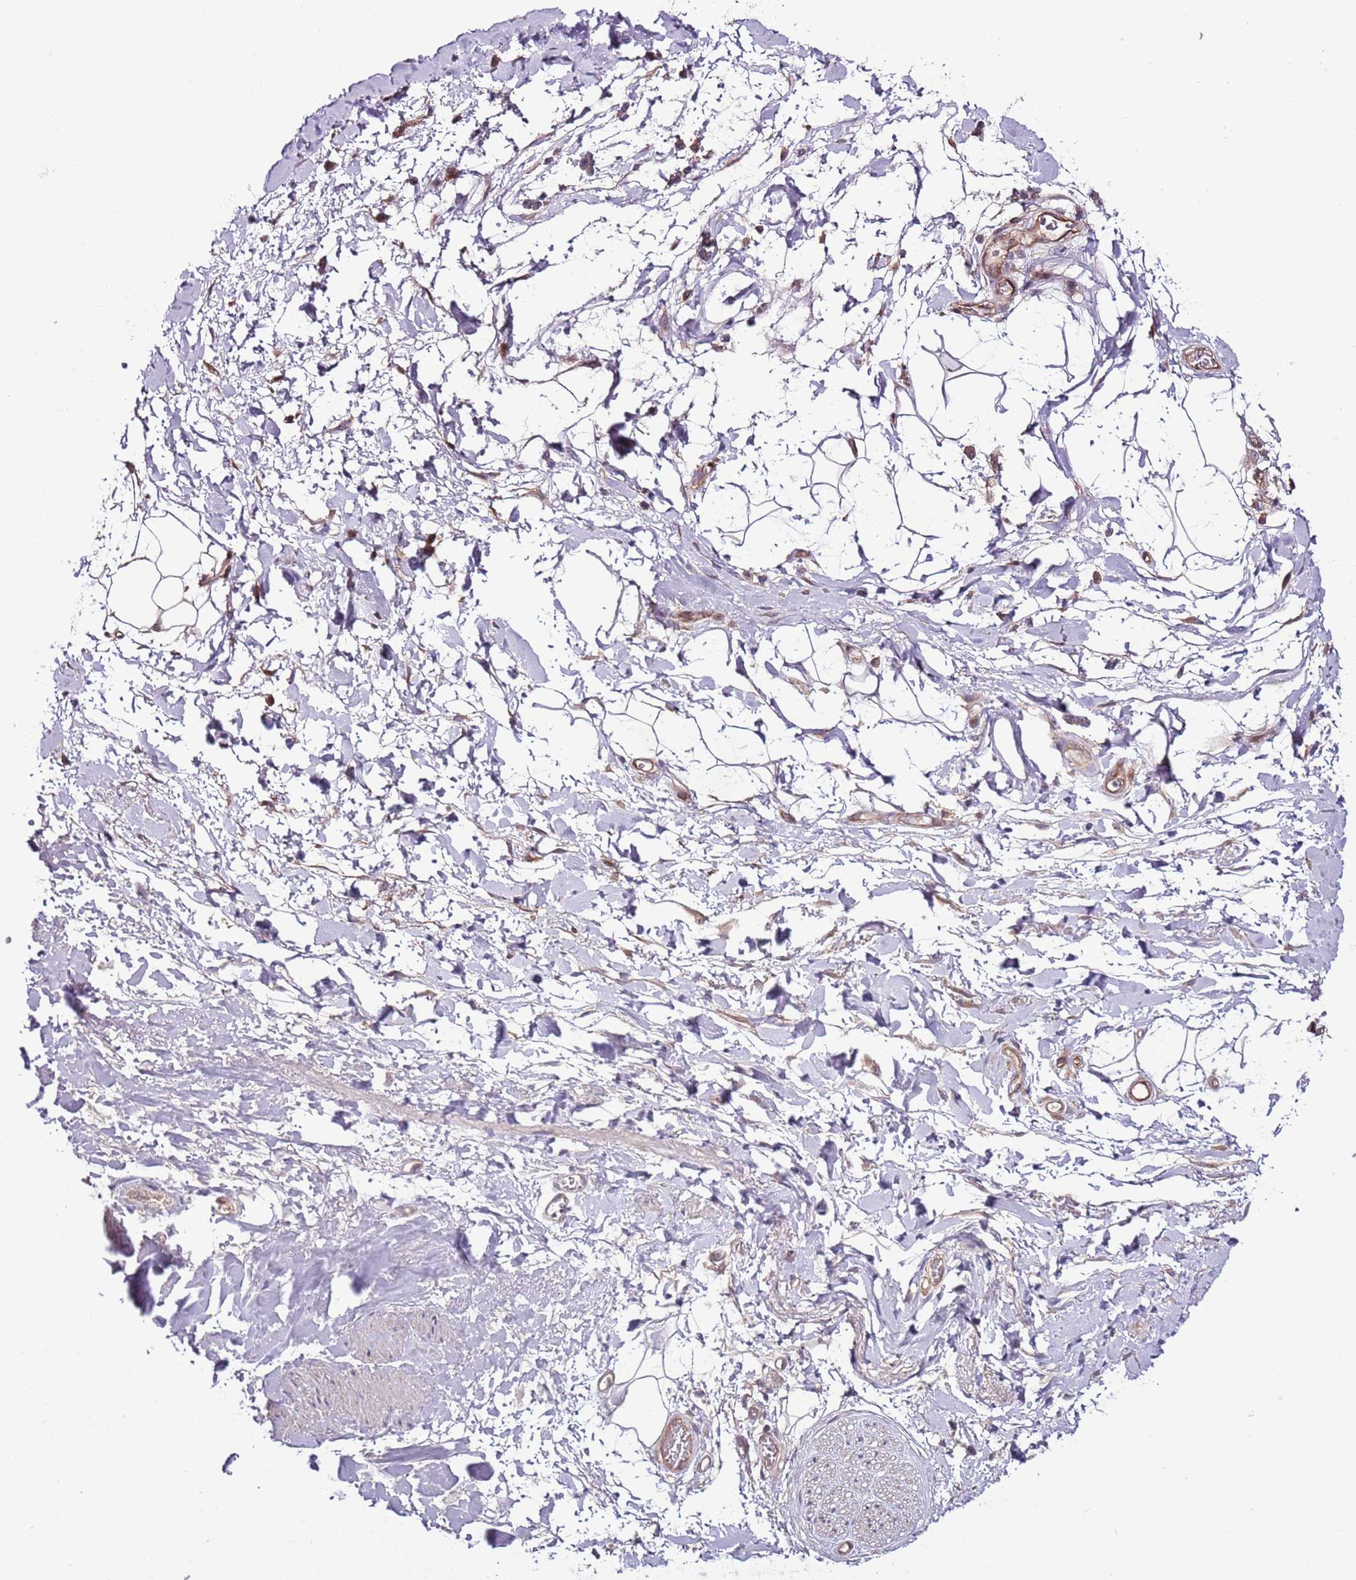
{"staining": {"intensity": "negative", "quantity": "none", "location": "none"}, "tissue": "adipose tissue", "cell_type": "Adipocytes", "image_type": "normal", "snomed": [{"axis": "morphology", "description": "Normal tissue, NOS"}, {"axis": "morphology", "description": "Adenocarcinoma, NOS"}, {"axis": "topography", "description": "Rectum"}, {"axis": "topography", "description": "Vagina"}, {"axis": "topography", "description": "Peripheral nerve tissue"}], "caption": "Immunohistochemistry (IHC) histopathology image of normal adipose tissue: adipose tissue stained with DAB (3,3'-diaminobenzidine) reveals no significant protein staining in adipocytes.", "gene": "LPIN2", "patient": {"sex": "female", "age": 71}}